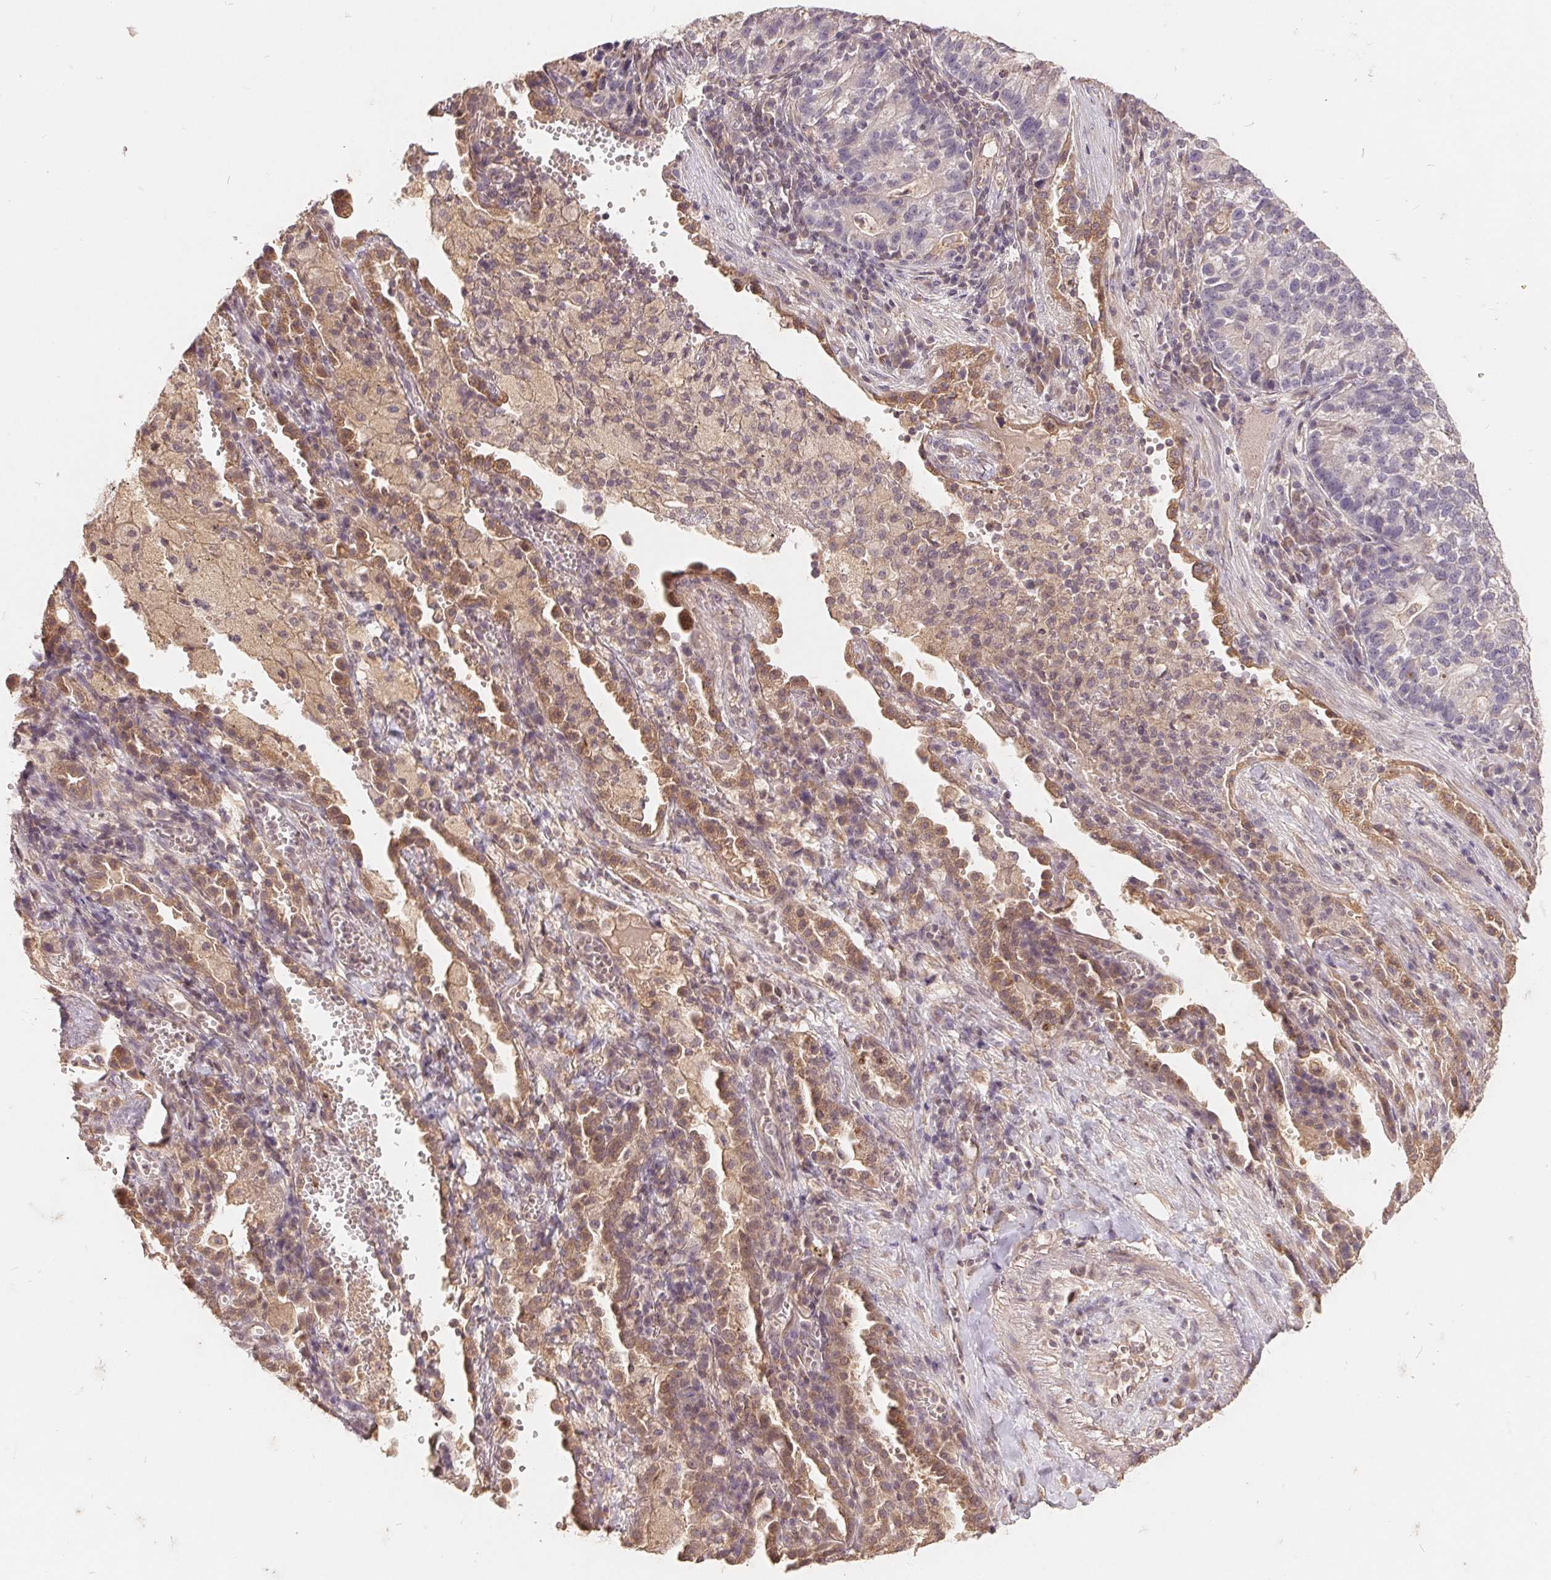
{"staining": {"intensity": "moderate", "quantity": ">75%", "location": "cytoplasmic/membranous"}, "tissue": "lung cancer", "cell_type": "Tumor cells", "image_type": "cancer", "snomed": [{"axis": "morphology", "description": "Adenocarcinoma, NOS"}, {"axis": "topography", "description": "Lung"}], "caption": "A photomicrograph of human adenocarcinoma (lung) stained for a protein shows moderate cytoplasmic/membranous brown staining in tumor cells.", "gene": "CDIPT", "patient": {"sex": "male", "age": 57}}